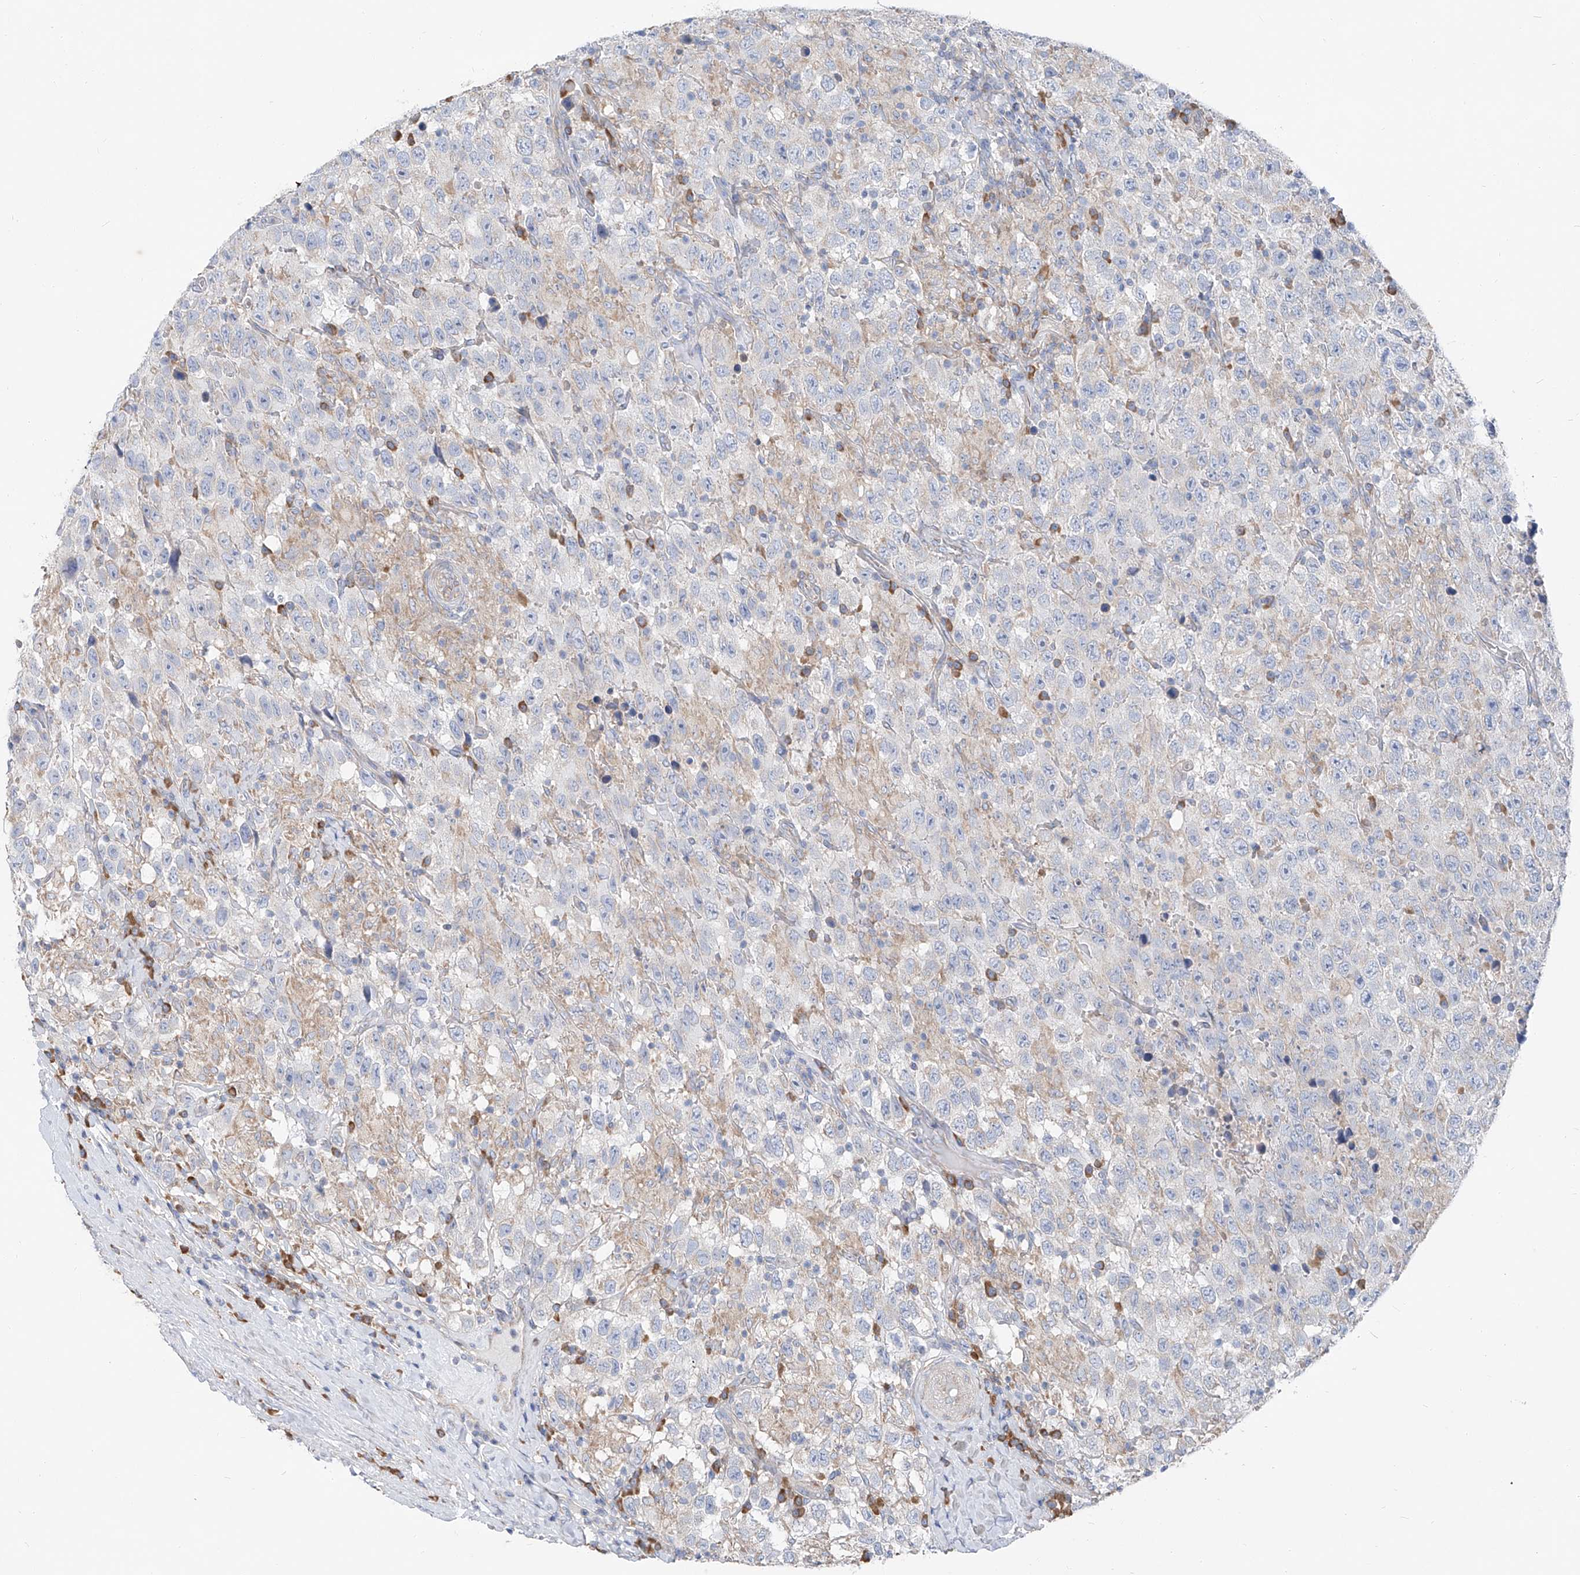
{"staining": {"intensity": "negative", "quantity": "none", "location": "none"}, "tissue": "testis cancer", "cell_type": "Tumor cells", "image_type": "cancer", "snomed": [{"axis": "morphology", "description": "Seminoma, NOS"}, {"axis": "topography", "description": "Testis"}], "caption": "DAB (3,3'-diaminobenzidine) immunohistochemical staining of testis seminoma exhibits no significant expression in tumor cells.", "gene": "UFL1", "patient": {"sex": "male", "age": 41}}